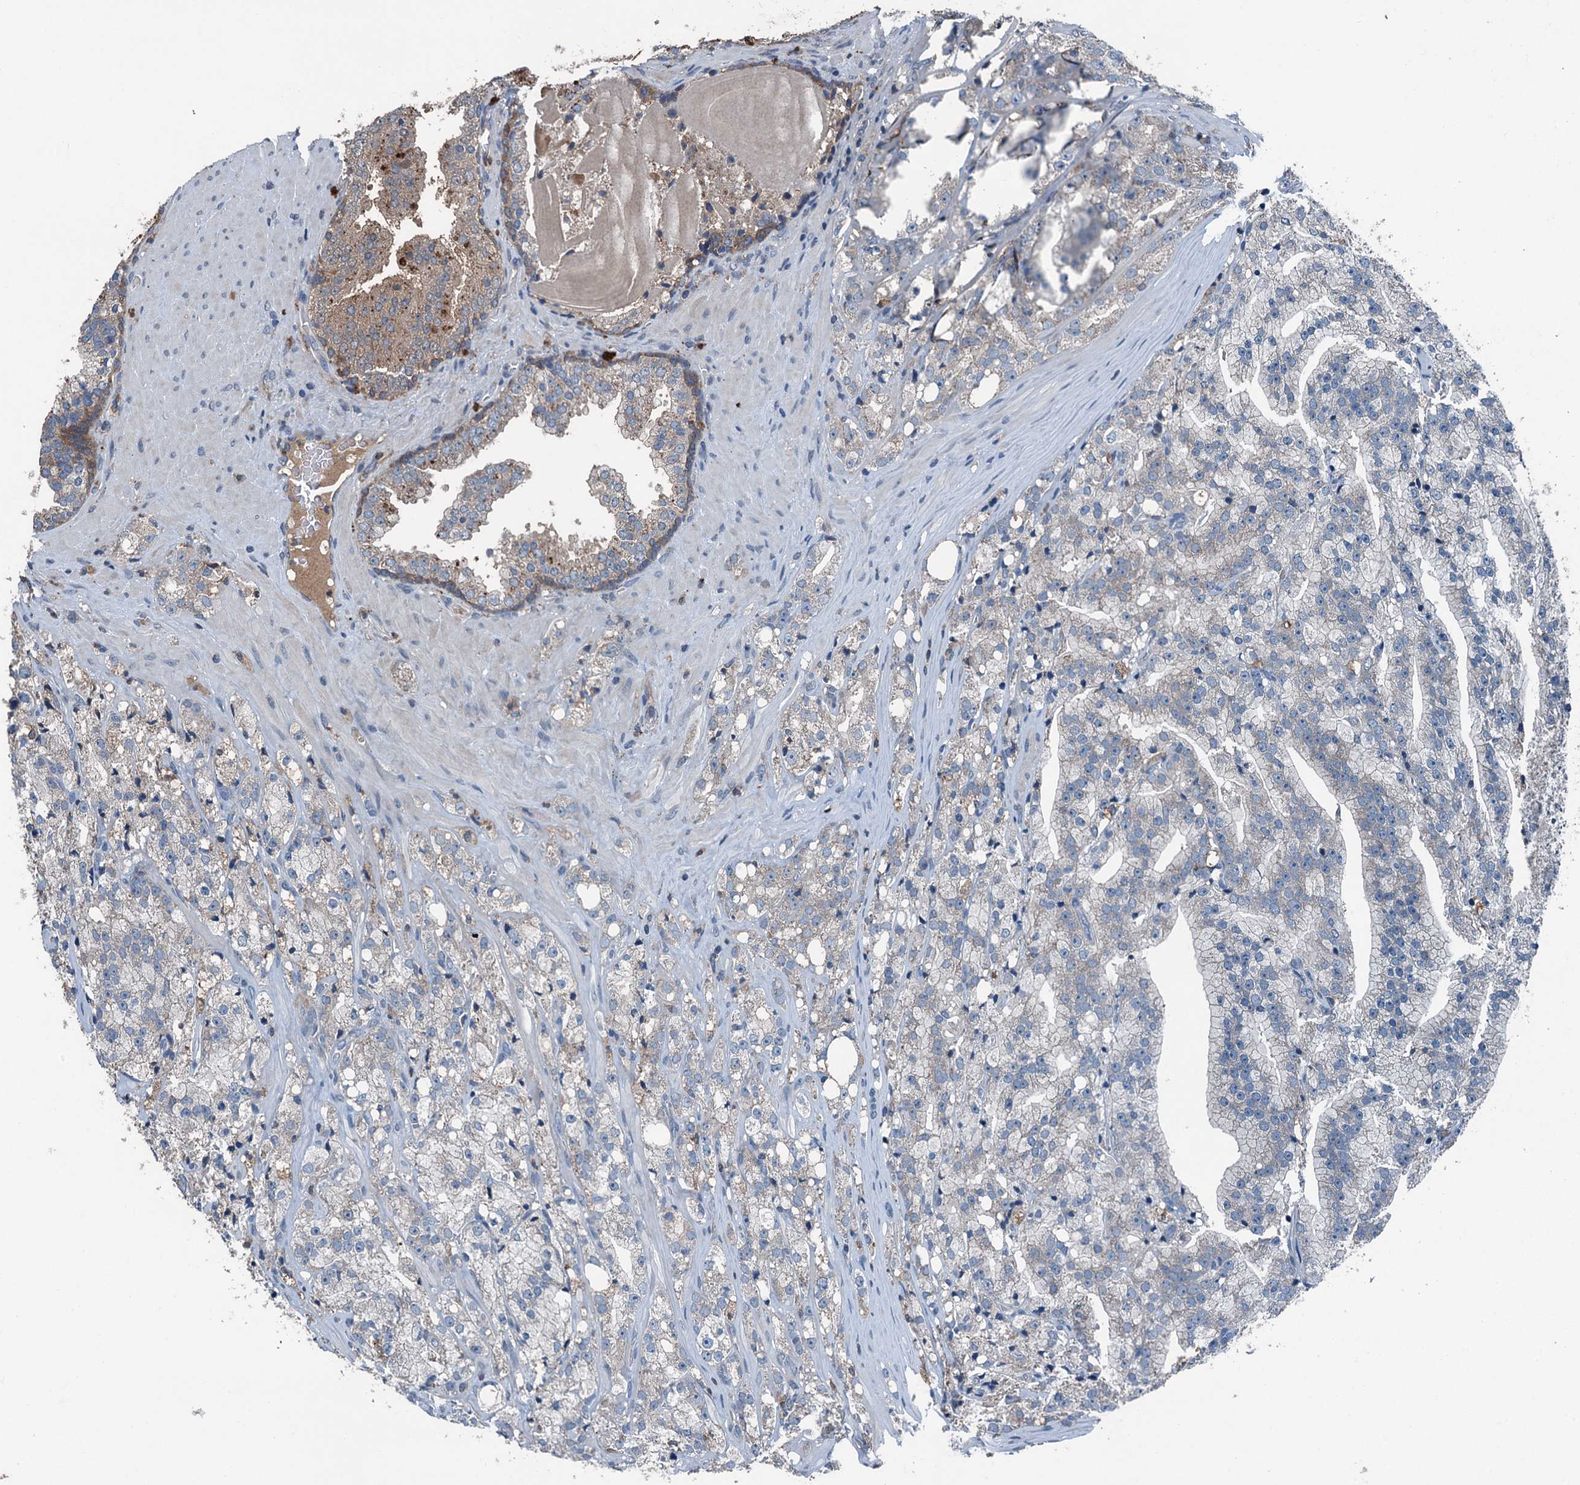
{"staining": {"intensity": "negative", "quantity": "none", "location": "none"}, "tissue": "prostate cancer", "cell_type": "Tumor cells", "image_type": "cancer", "snomed": [{"axis": "morphology", "description": "Adenocarcinoma, High grade"}, {"axis": "topography", "description": "Prostate"}], "caption": "DAB (3,3'-diaminobenzidine) immunohistochemical staining of high-grade adenocarcinoma (prostate) exhibits no significant positivity in tumor cells.", "gene": "PDSS1", "patient": {"sex": "male", "age": 64}}